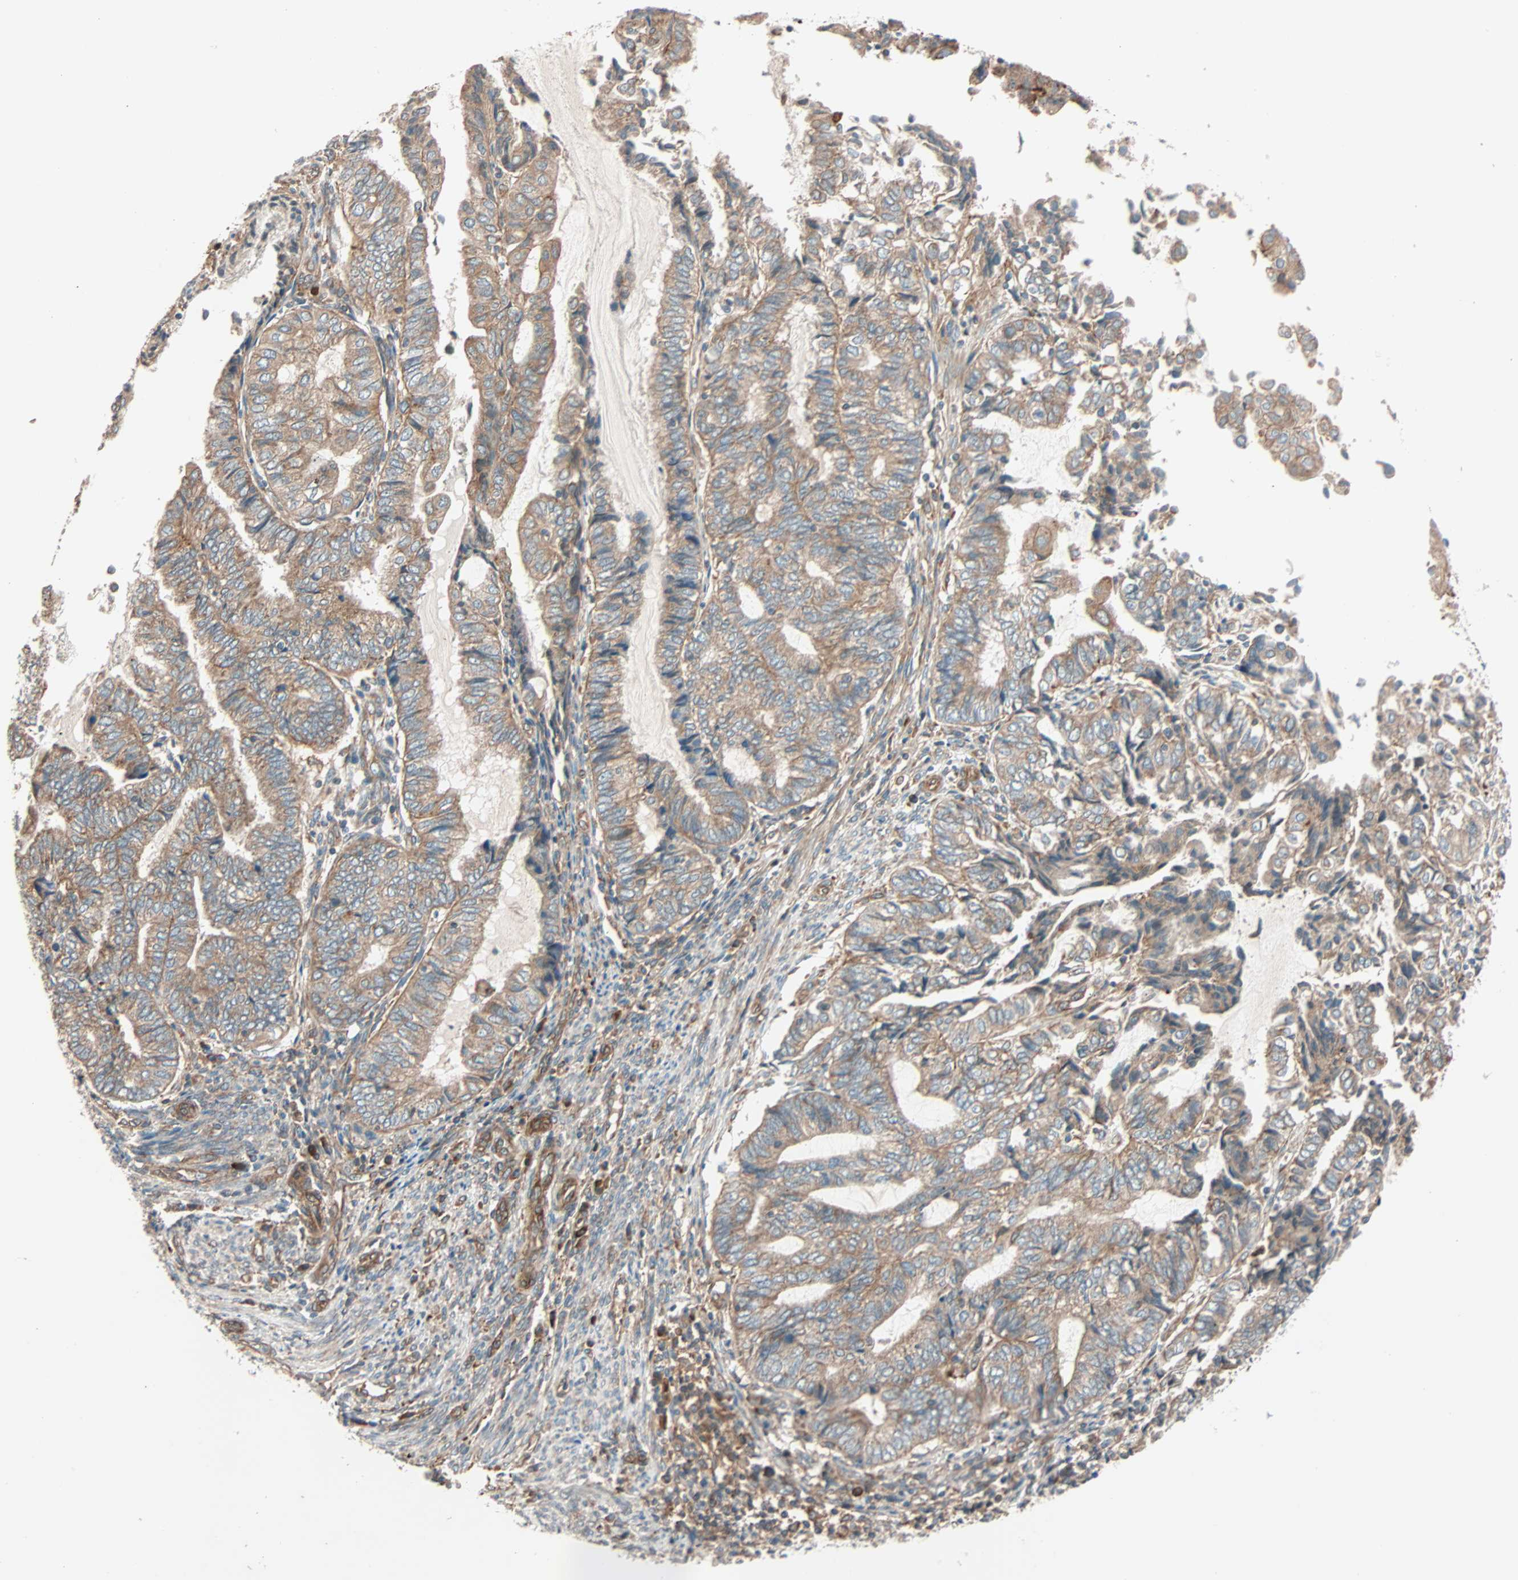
{"staining": {"intensity": "moderate", "quantity": ">75%", "location": "cytoplasmic/membranous"}, "tissue": "endometrial cancer", "cell_type": "Tumor cells", "image_type": "cancer", "snomed": [{"axis": "morphology", "description": "Adenocarcinoma, NOS"}, {"axis": "topography", "description": "Uterus"}, {"axis": "topography", "description": "Endometrium"}], "caption": "A brown stain labels moderate cytoplasmic/membranous positivity of a protein in human endometrial cancer (adenocarcinoma) tumor cells.", "gene": "PHYH", "patient": {"sex": "female", "age": 70}}